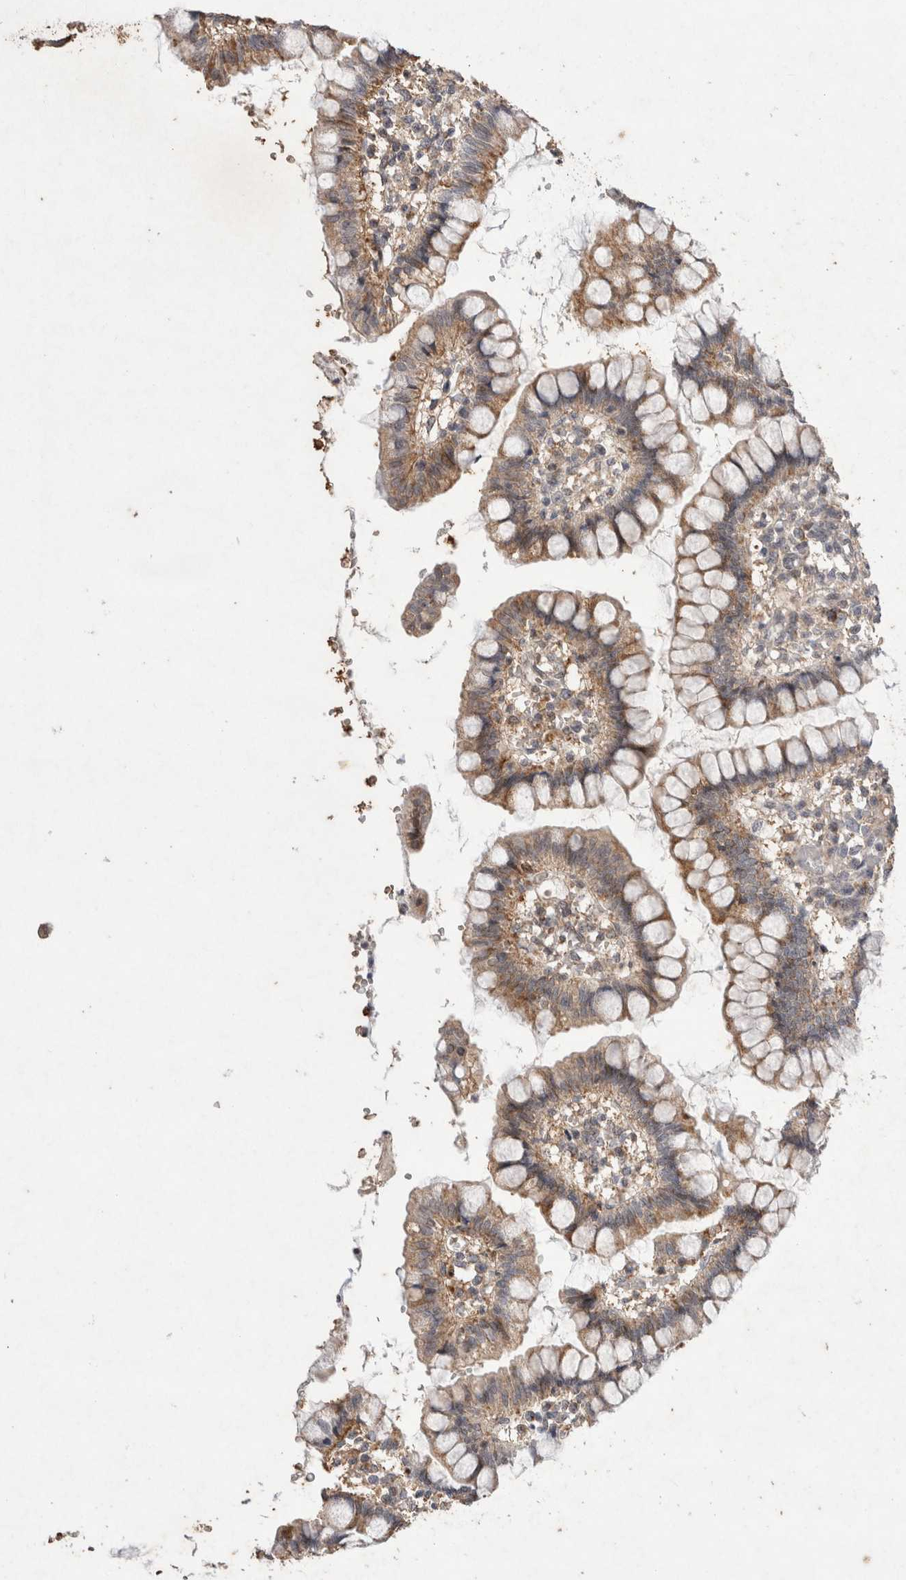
{"staining": {"intensity": "weak", "quantity": ">75%", "location": "cytoplasmic/membranous,nuclear"}, "tissue": "small intestine", "cell_type": "Glandular cells", "image_type": "normal", "snomed": [{"axis": "morphology", "description": "Normal tissue, NOS"}, {"axis": "morphology", "description": "Developmental malformation"}, {"axis": "topography", "description": "Small intestine"}], "caption": "Protein staining displays weak cytoplasmic/membranous,nuclear positivity in approximately >75% of glandular cells in benign small intestine. (DAB IHC, brown staining for protein, blue staining for nuclei).", "gene": "STK11", "patient": {"sex": "male"}}